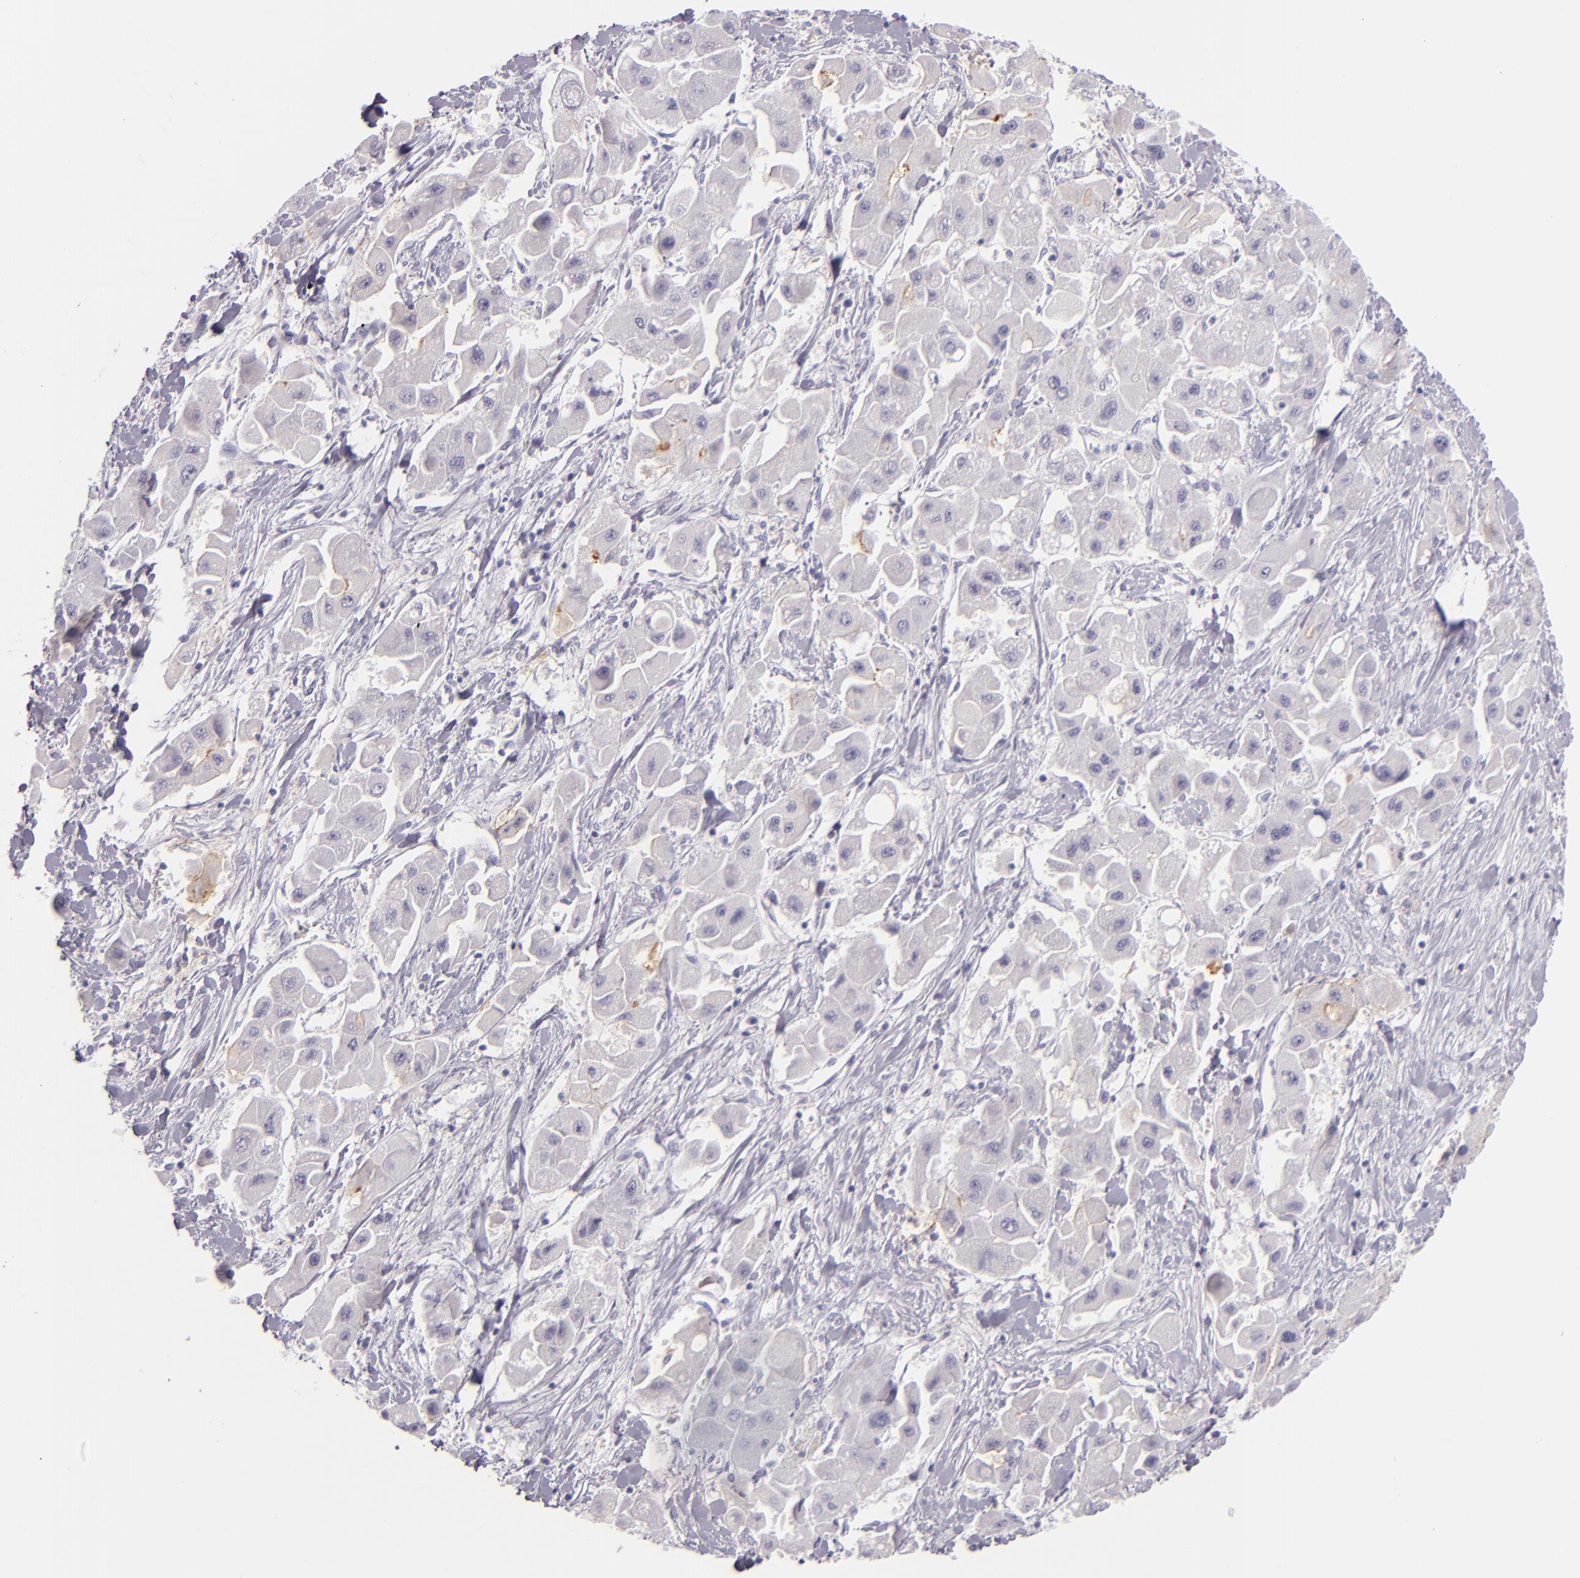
{"staining": {"intensity": "negative", "quantity": "none", "location": "none"}, "tissue": "liver cancer", "cell_type": "Tumor cells", "image_type": "cancer", "snomed": [{"axis": "morphology", "description": "Carcinoma, Hepatocellular, NOS"}, {"axis": "topography", "description": "Liver"}], "caption": "This is a image of immunohistochemistry staining of hepatocellular carcinoma (liver), which shows no staining in tumor cells. (DAB IHC with hematoxylin counter stain).", "gene": "ICAM1", "patient": {"sex": "male", "age": 24}}